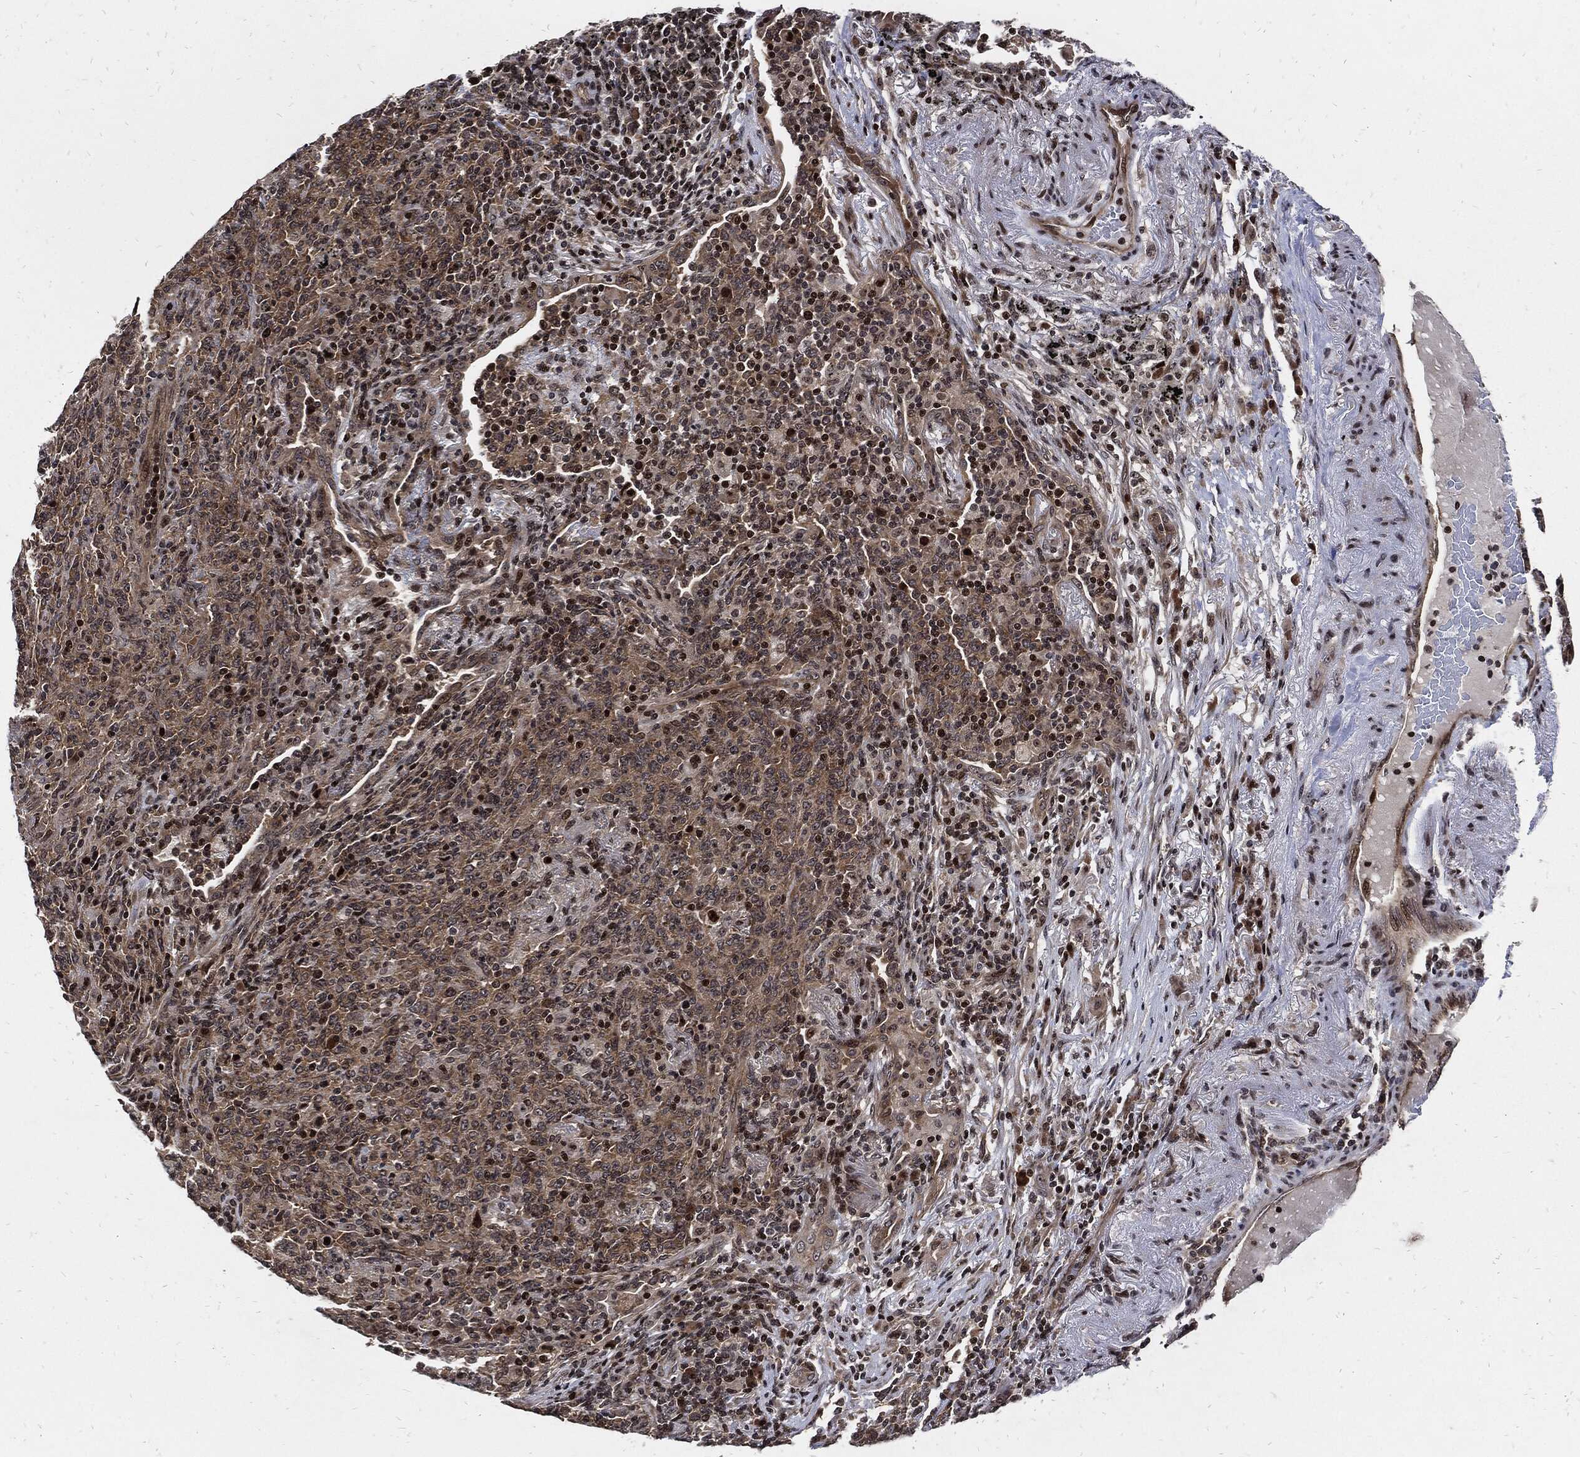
{"staining": {"intensity": "strong", "quantity": "<25%", "location": "nuclear"}, "tissue": "lymphoma", "cell_type": "Tumor cells", "image_type": "cancer", "snomed": [{"axis": "morphology", "description": "Malignant lymphoma, non-Hodgkin's type, High grade"}, {"axis": "topography", "description": "Lung"}], "caption": "A medium amount of strong nuclear expression is present in approximately <25% of tumor cells in high-grade malignant lymphoma, non-Hodgkin's type tissue.", "gene": "ZNF775", "patient": {"sex": "male", "age": 79}}